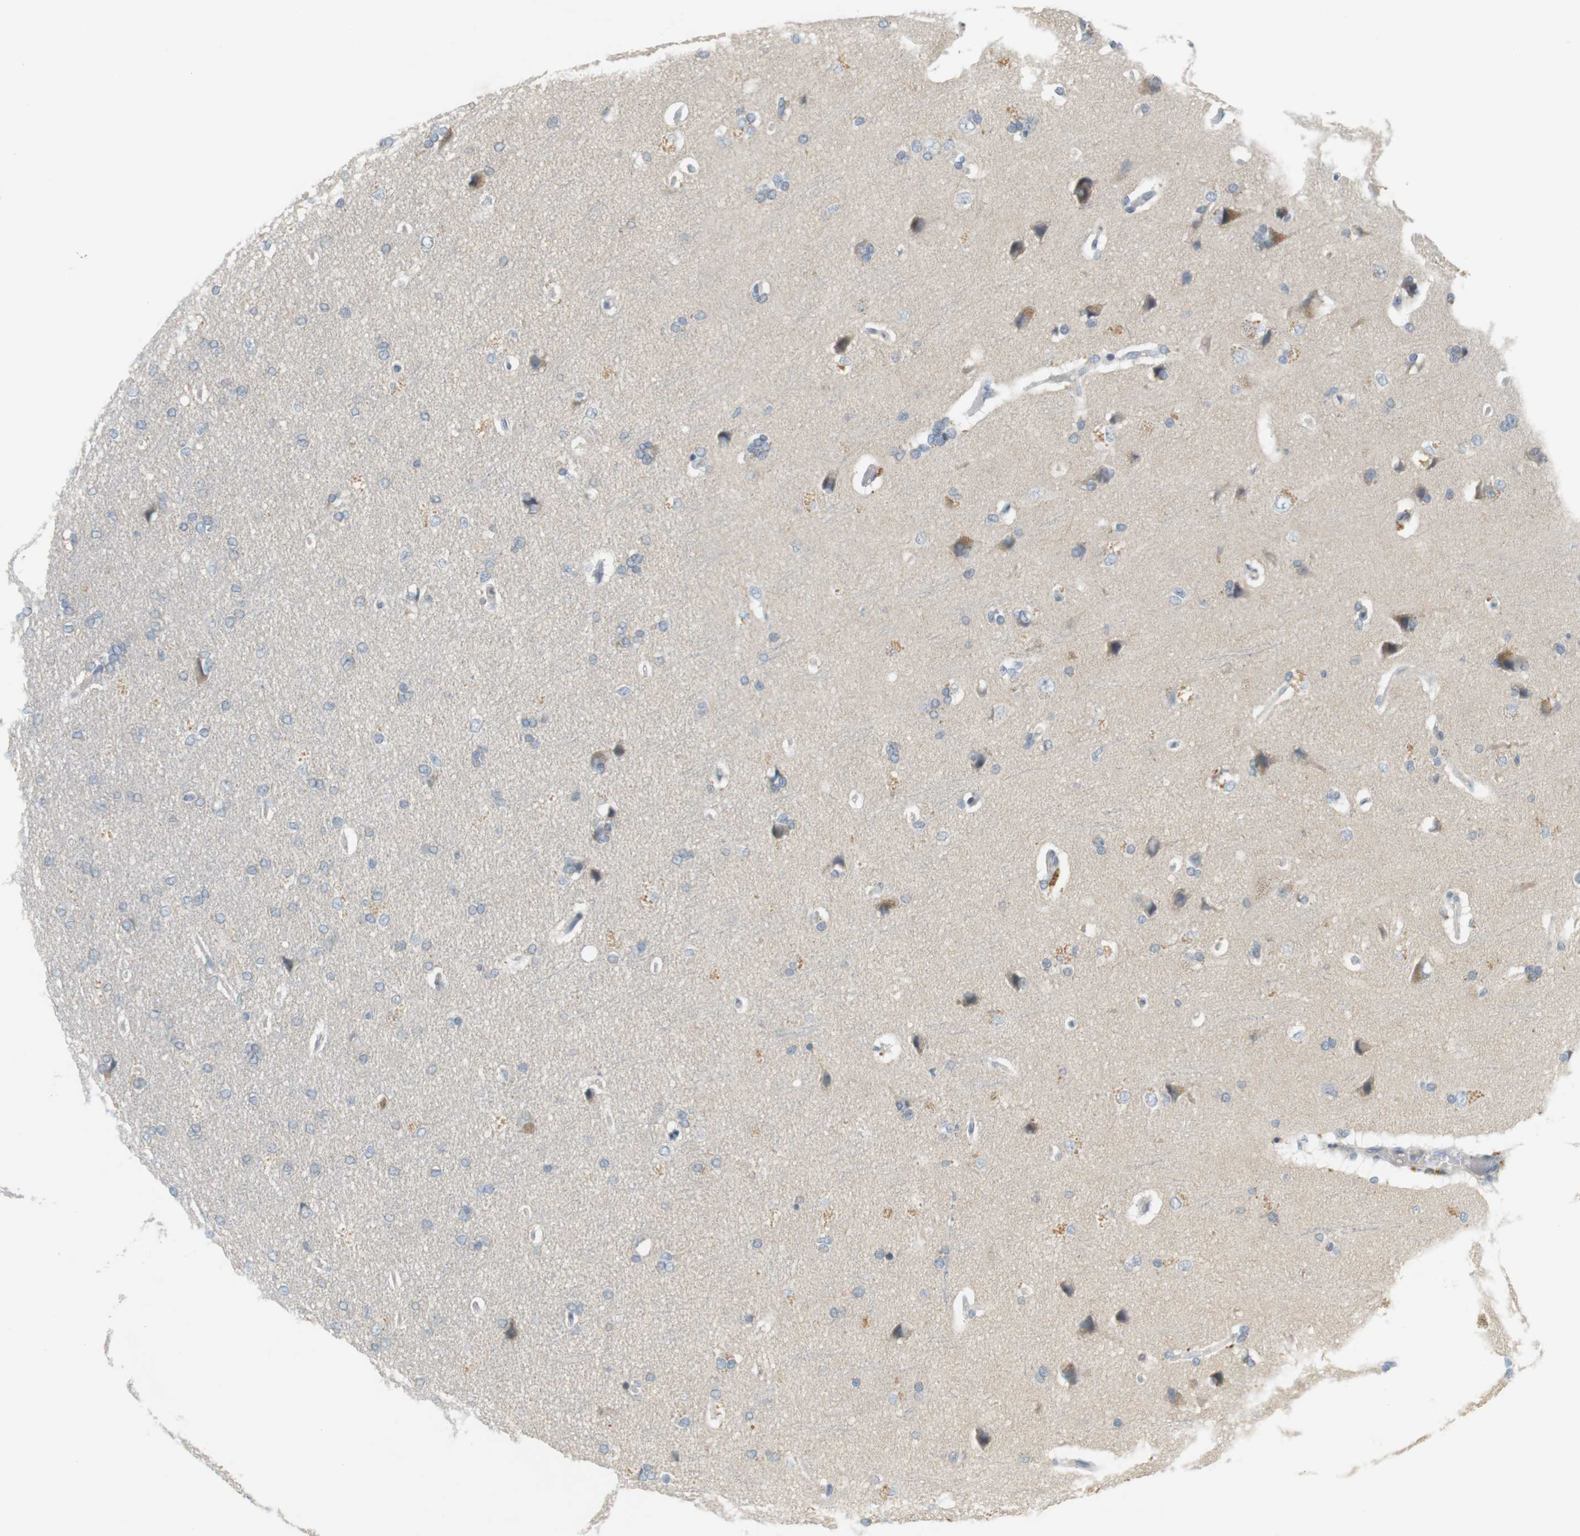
{"staining": {"intensity": "weak", "quantity": ">75%", "location": "cytoplasmic/membranous"}, "tissue": "cerebral cortex", "cell_type": "Endothelial cells", "image_type": "normal", "snomed": [{"axis": "morphology", "description": "Normal tissue, NOS"}, {"axis": "topography", "description": "Cerebral cortex"}], "caption": "About >75% of endothelial cells in unremarkable human cerebral cortex demonstrate weak cytoplasmic/membranous protein positivity as visualized by brown immunohistochemical staining.", "gene": "CREB3L2", "patient": {"sex": "male", "age": 62}}